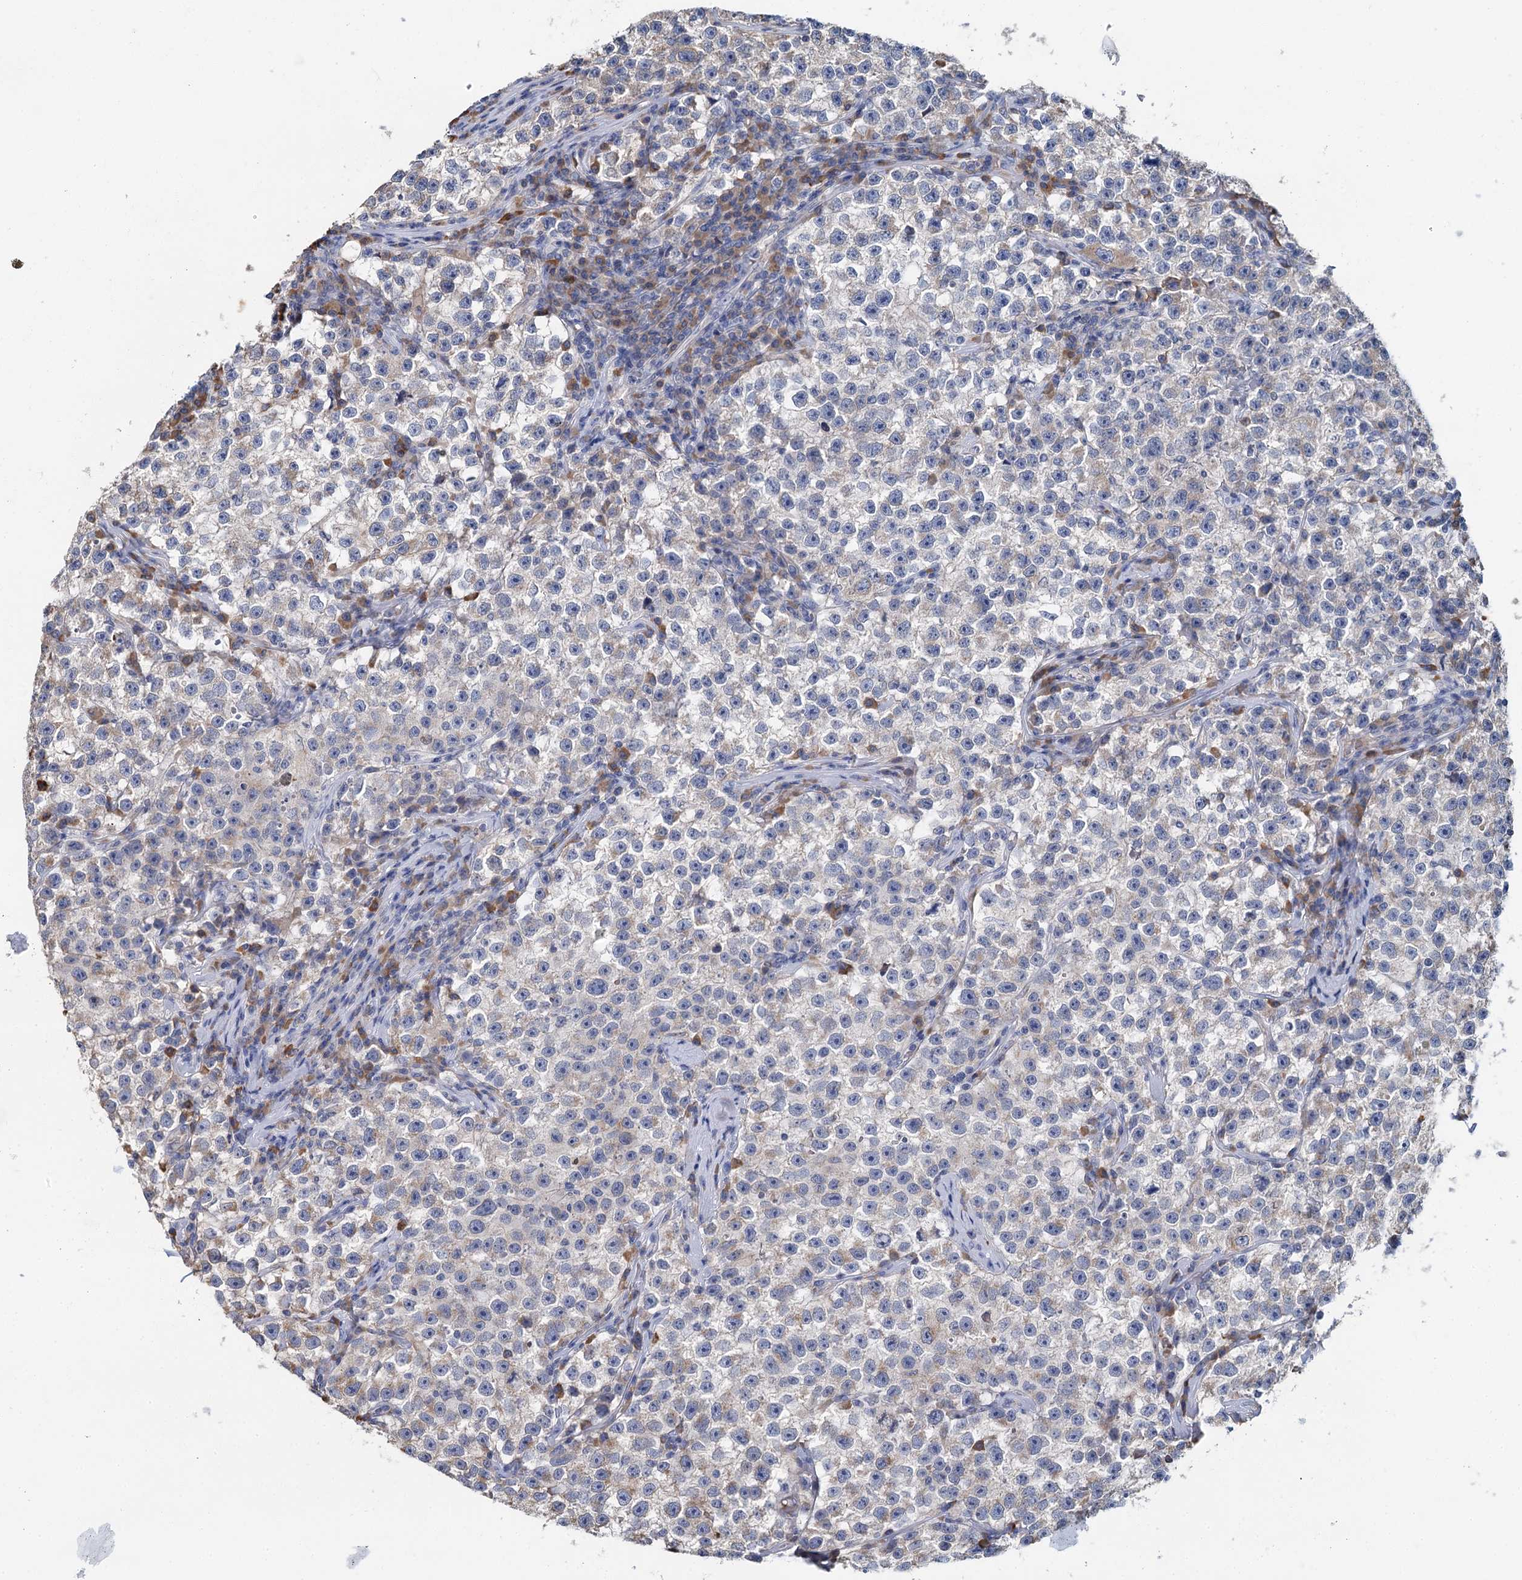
{"staining": {"intensity": "weak", "quantity": "<25%", "location": "cytoplasmic/membranous"}, "tissue": "testis cancer", "cell_type": "Tumor cells", "image_type": "cancer", "snomed": [{"axis": "morphology", "description": "Seminoma, NOS"}, {"axis": "topography", "description": "Testis"}], "caption": "Tumor cells are negative for brown protein staining in seminoma (testis).", "gene": "ANKRD16", "patient": {"sex": "male", "age": 22}}